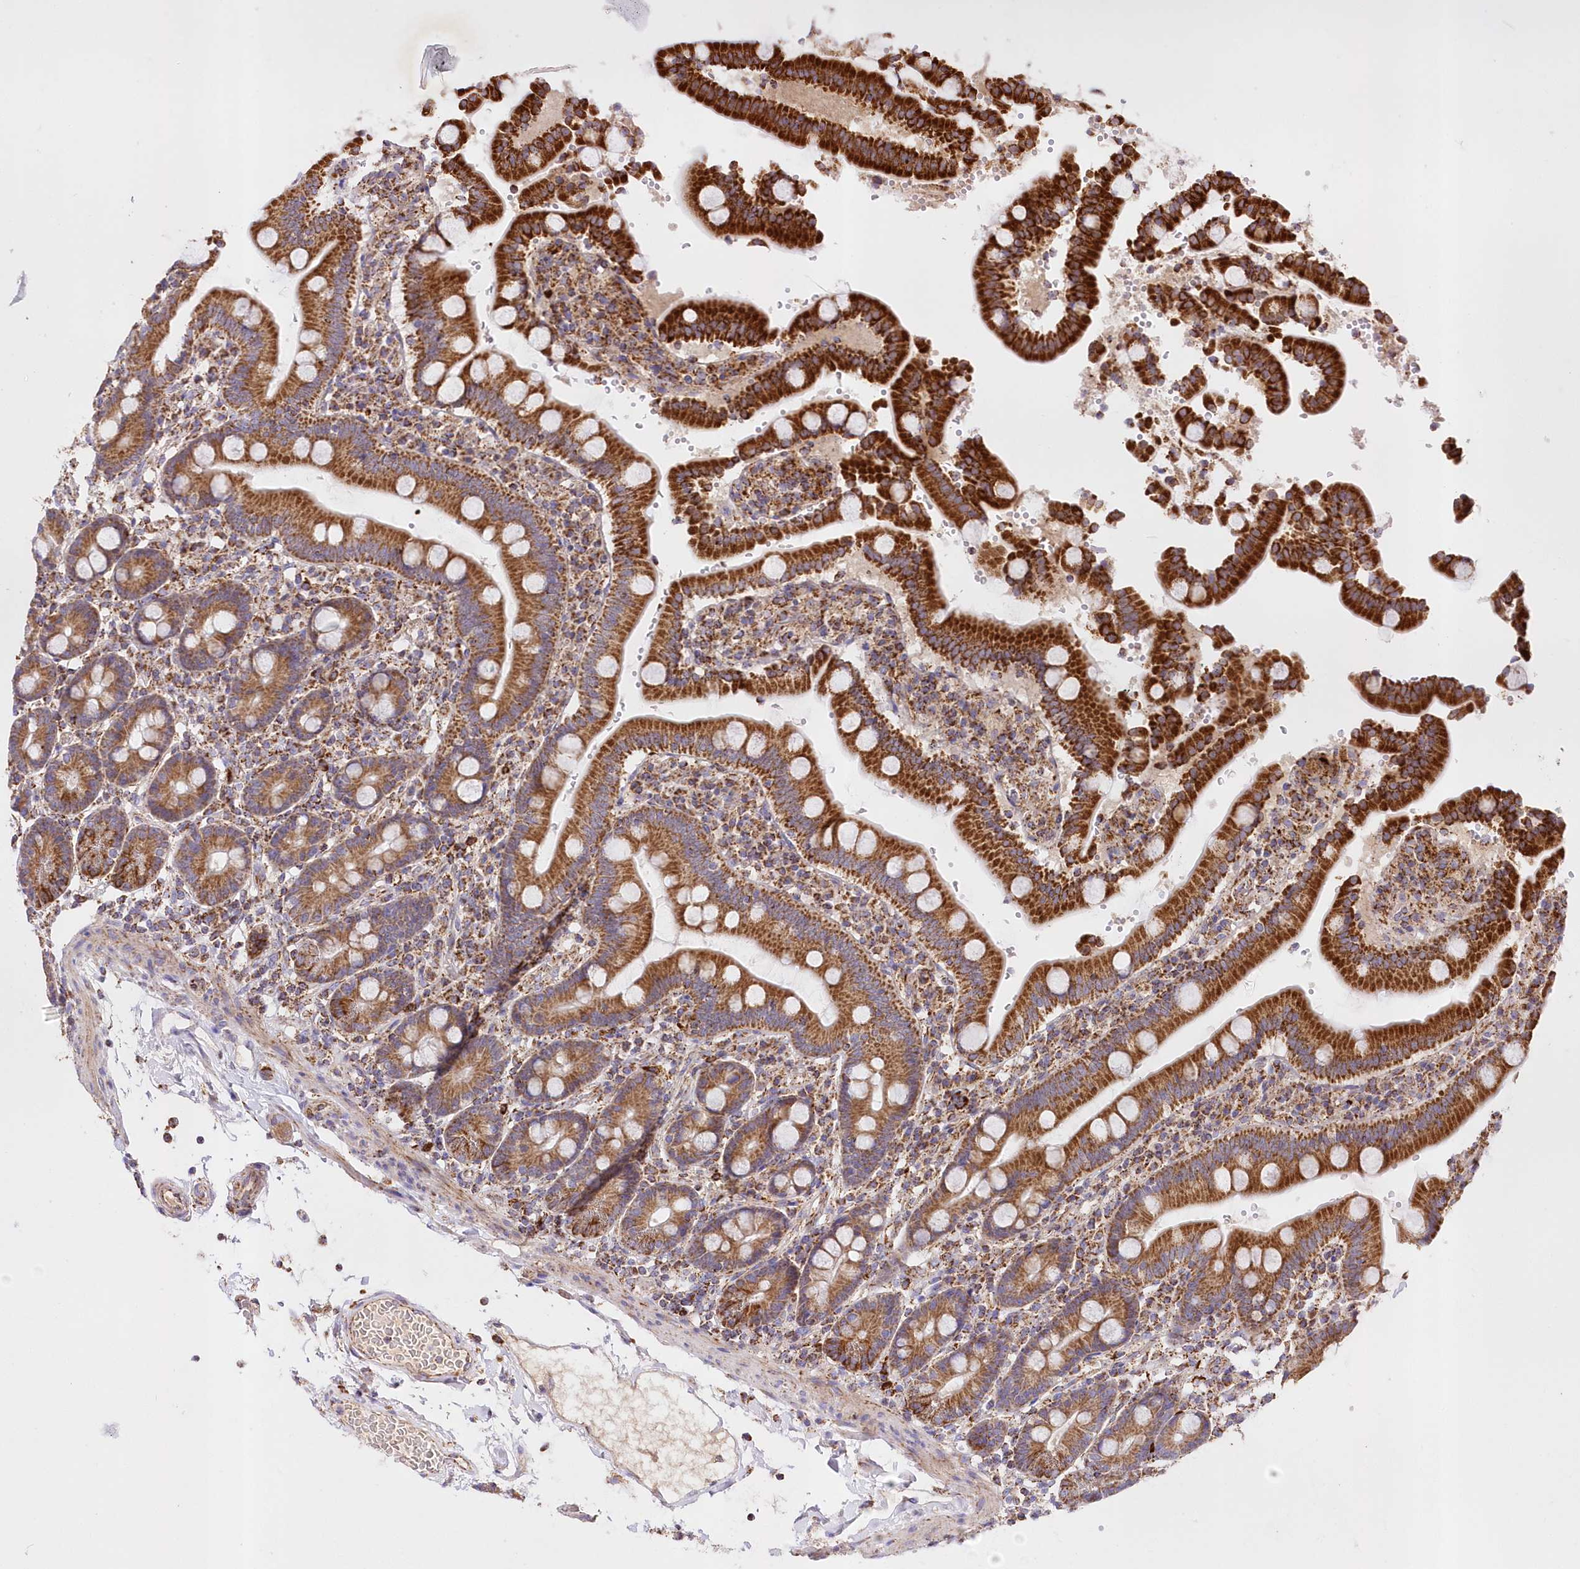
{"staining": {"intensity": "strong", "quantity": ">75%", "location": "cytoplasmic/membranous"}, "tissue": "duodenum", "cell_type": "Glandular cells", "image_type": "normal", "snomed": [{"axis": "morphology", "description": "Normal tissue, NOS"}, {"axis": "topography", "description": "Small intestine, NOS"}], "caption": "Unremarkable duodenum displays strong cytoplasmic/membranous positivity in about >75% of glandular cells (IHC, brightfield microscopy, high magnification)..", "gene": "ASNSD1", "patient": {"sex": "female", "age": 71}}